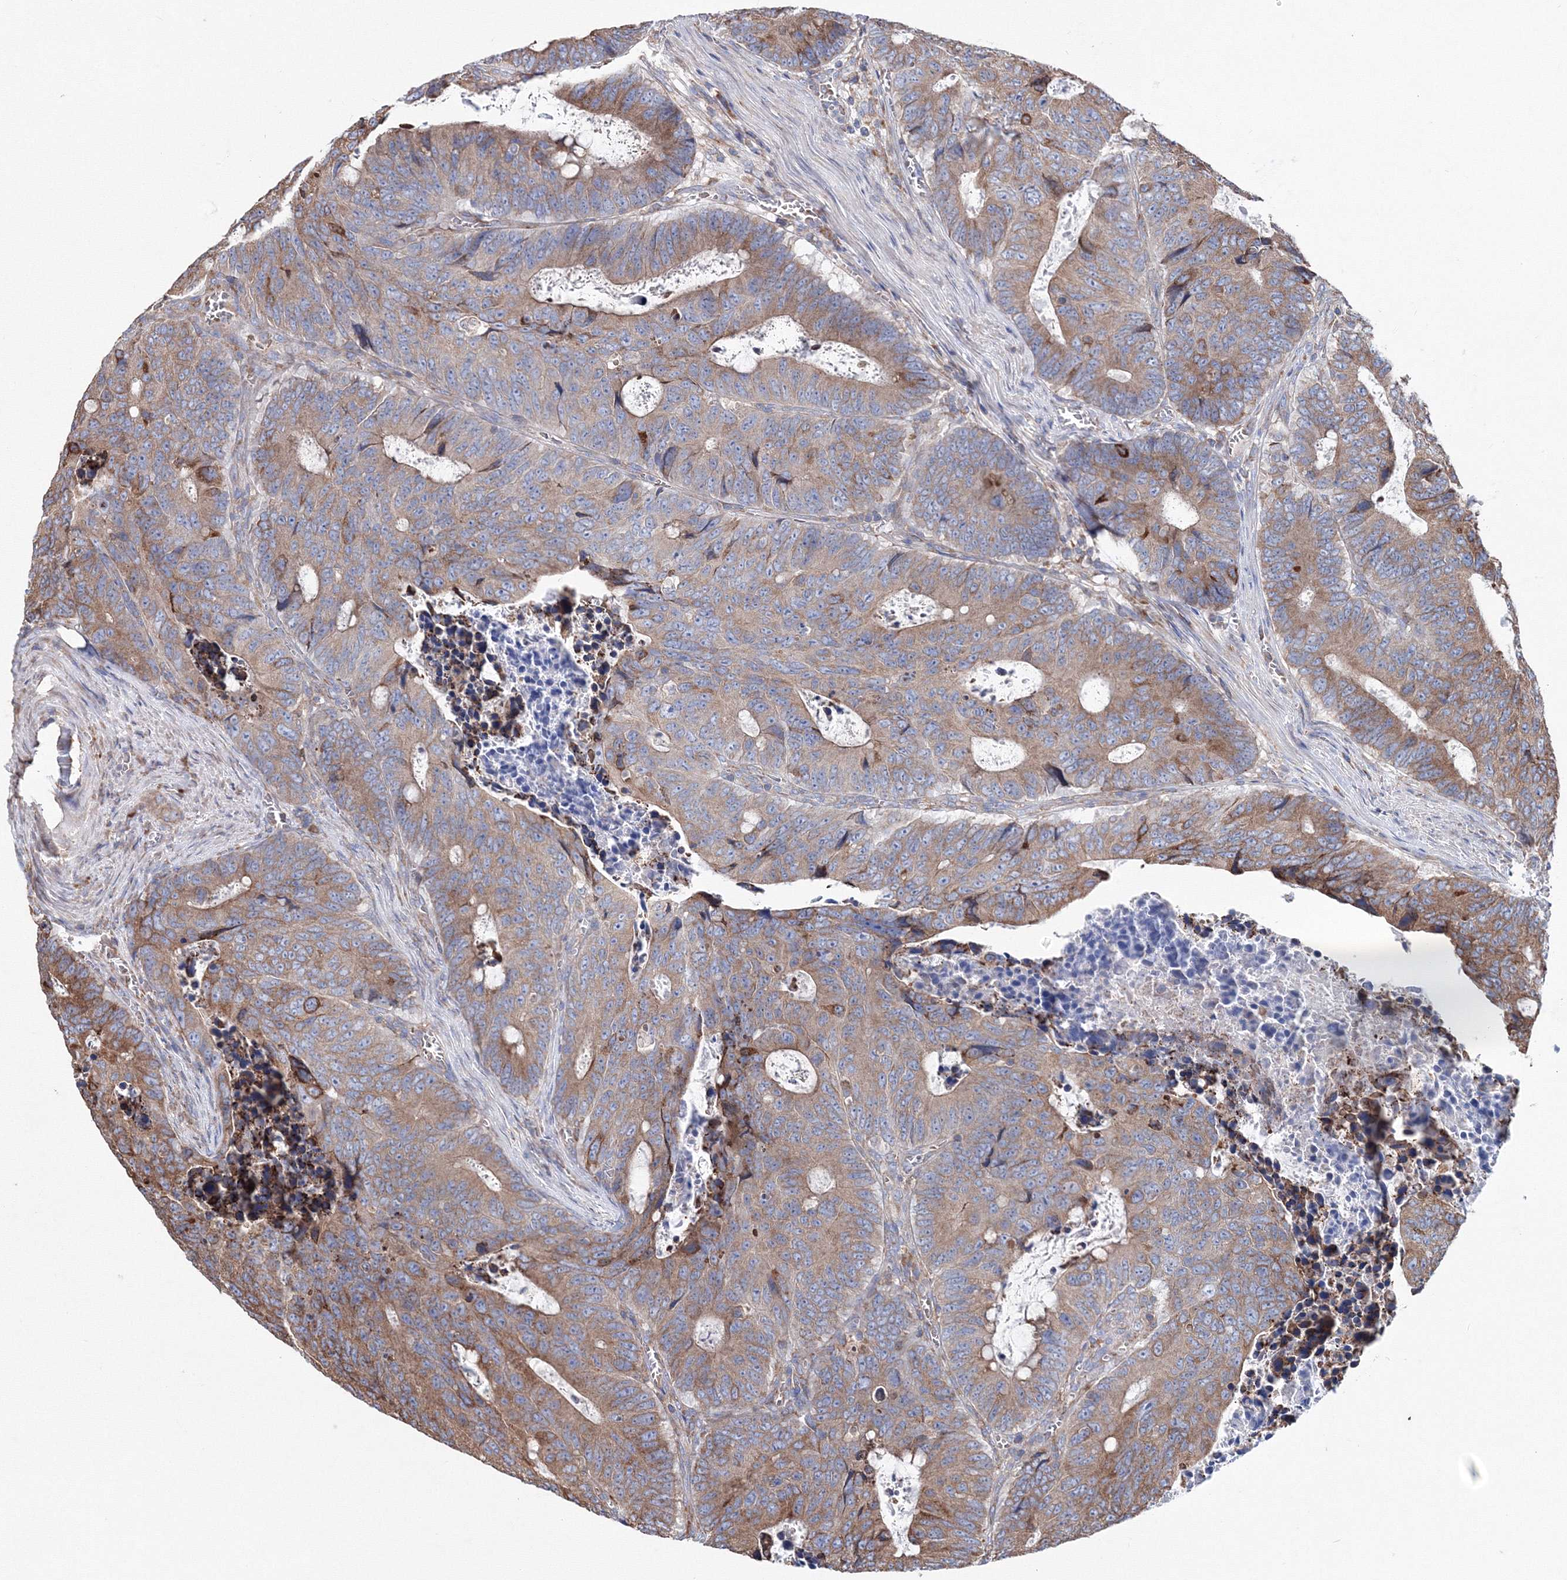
{"staining": {"intensity": "moderate", "quantity": "25%-75%", "location": "cytoplasmic/membranous"}, "tissue": "colorectal cancer", "cell_type": "Tumor cells", "image_type": "cancer", "snomed": [{"axis": "morphology", "description": "Adenocarcinoma, NOS"}, {"axis": "topography", "description": "Colon"}], "caption": "Protein positivity by IHC displays moderate cytoplasmic/membranous positivity in about 25%-75% of tumor cells in colorectal cancer. (IHC, brightfield microscopy, high magnification).", "gene": "VPS8", "patient": {"sex": "male", "age": 87}}